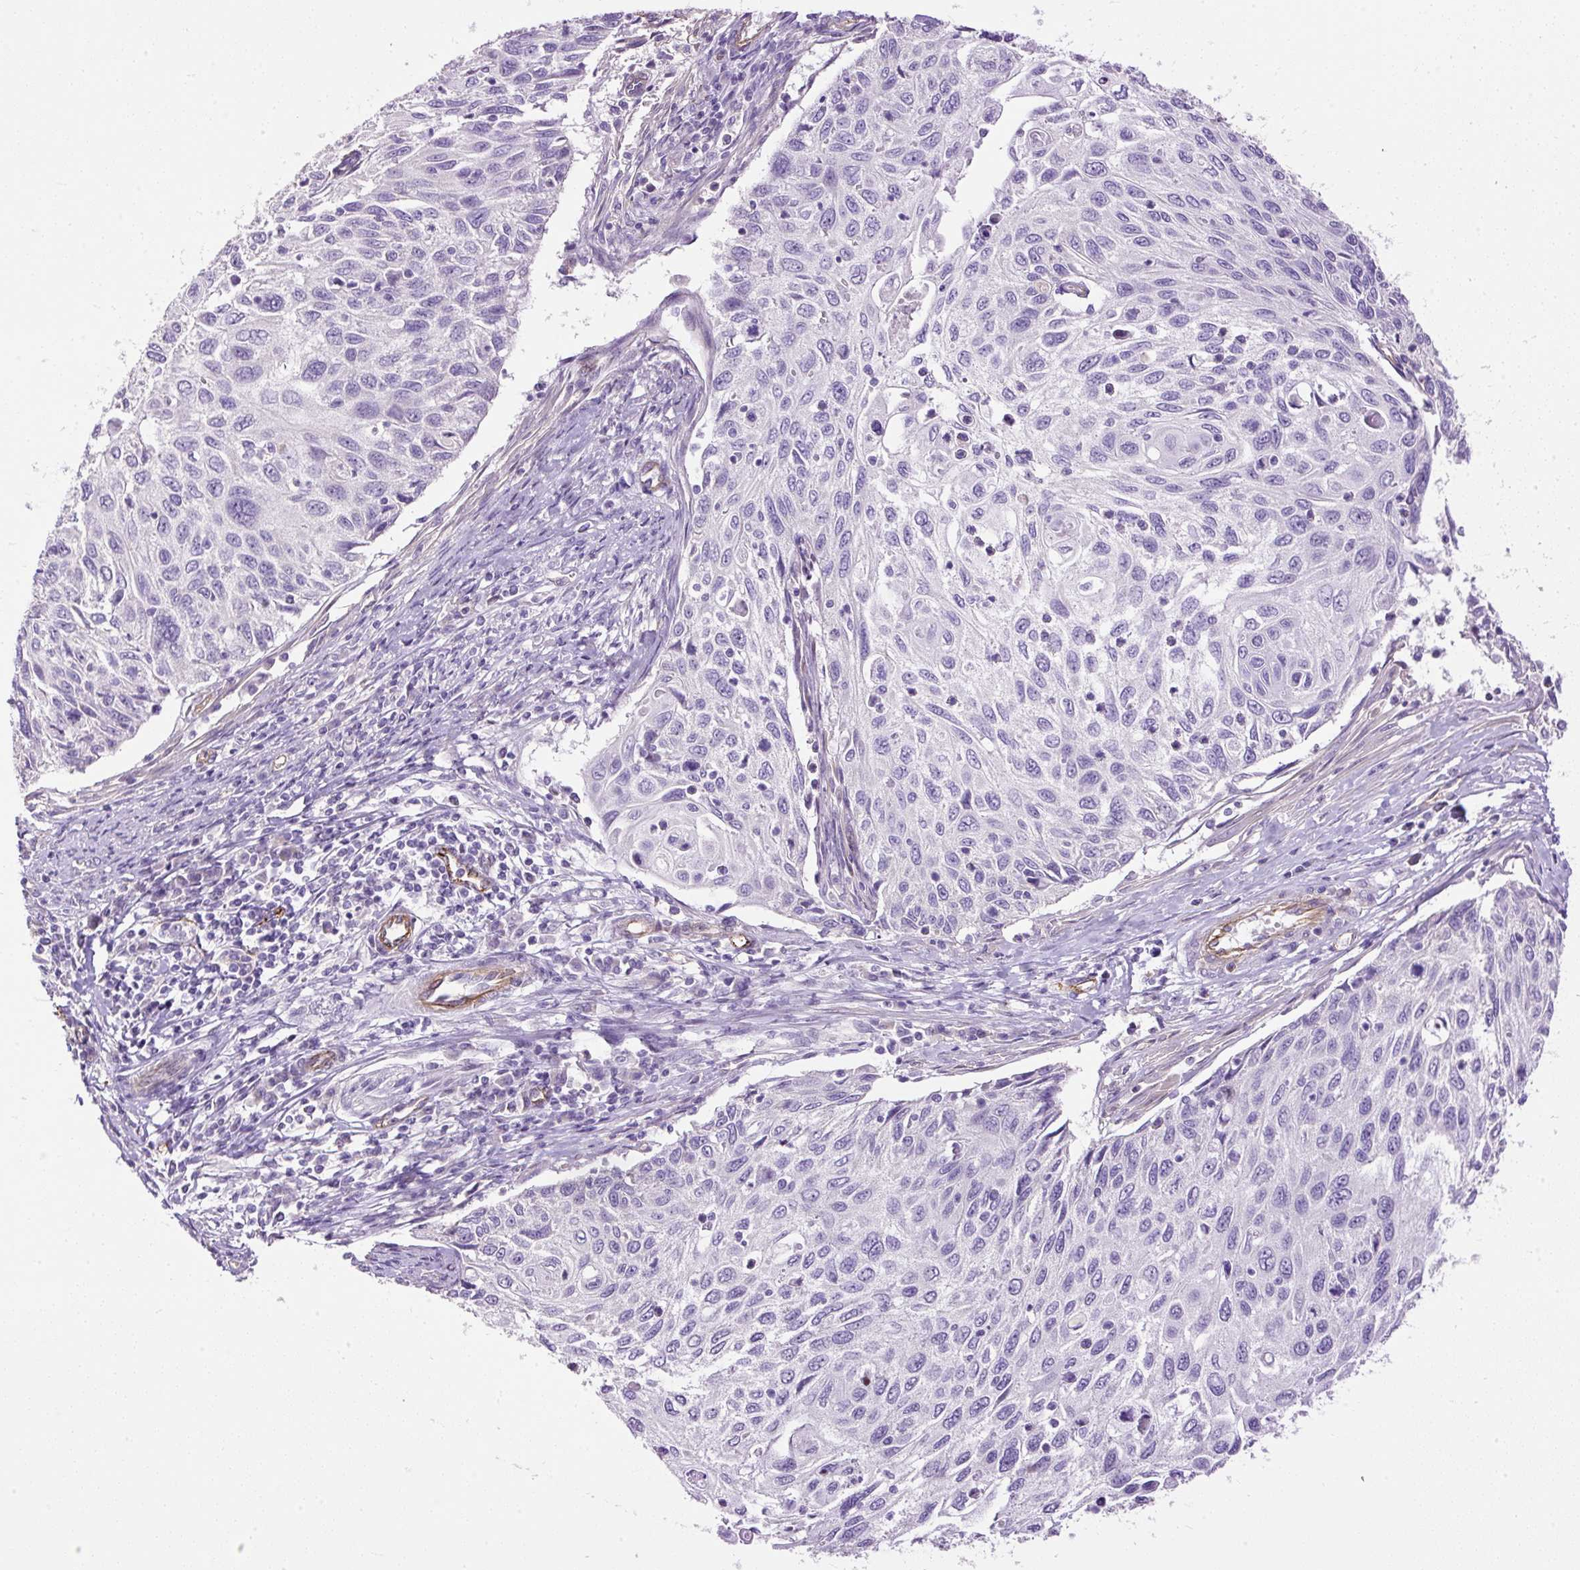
{"staining": {"intensity": "negative", "quantity": "none", "location": "none"}, "tissue": "cervical cancer", "cell_type": "Tumor cells", "image_type": "cancer", "snomed": [{"axis": "morphology", "description": "Squamous cell carcinoma, NOS"}, {"axis": "topography", "description": "Cervix"}], "caption": "Immunohistochemistry (IHC) of cervical cancer reveals no positivity in tumor cells.", "gene": "MAGEB16", "patient": {"sex": "female", "age": 70}}